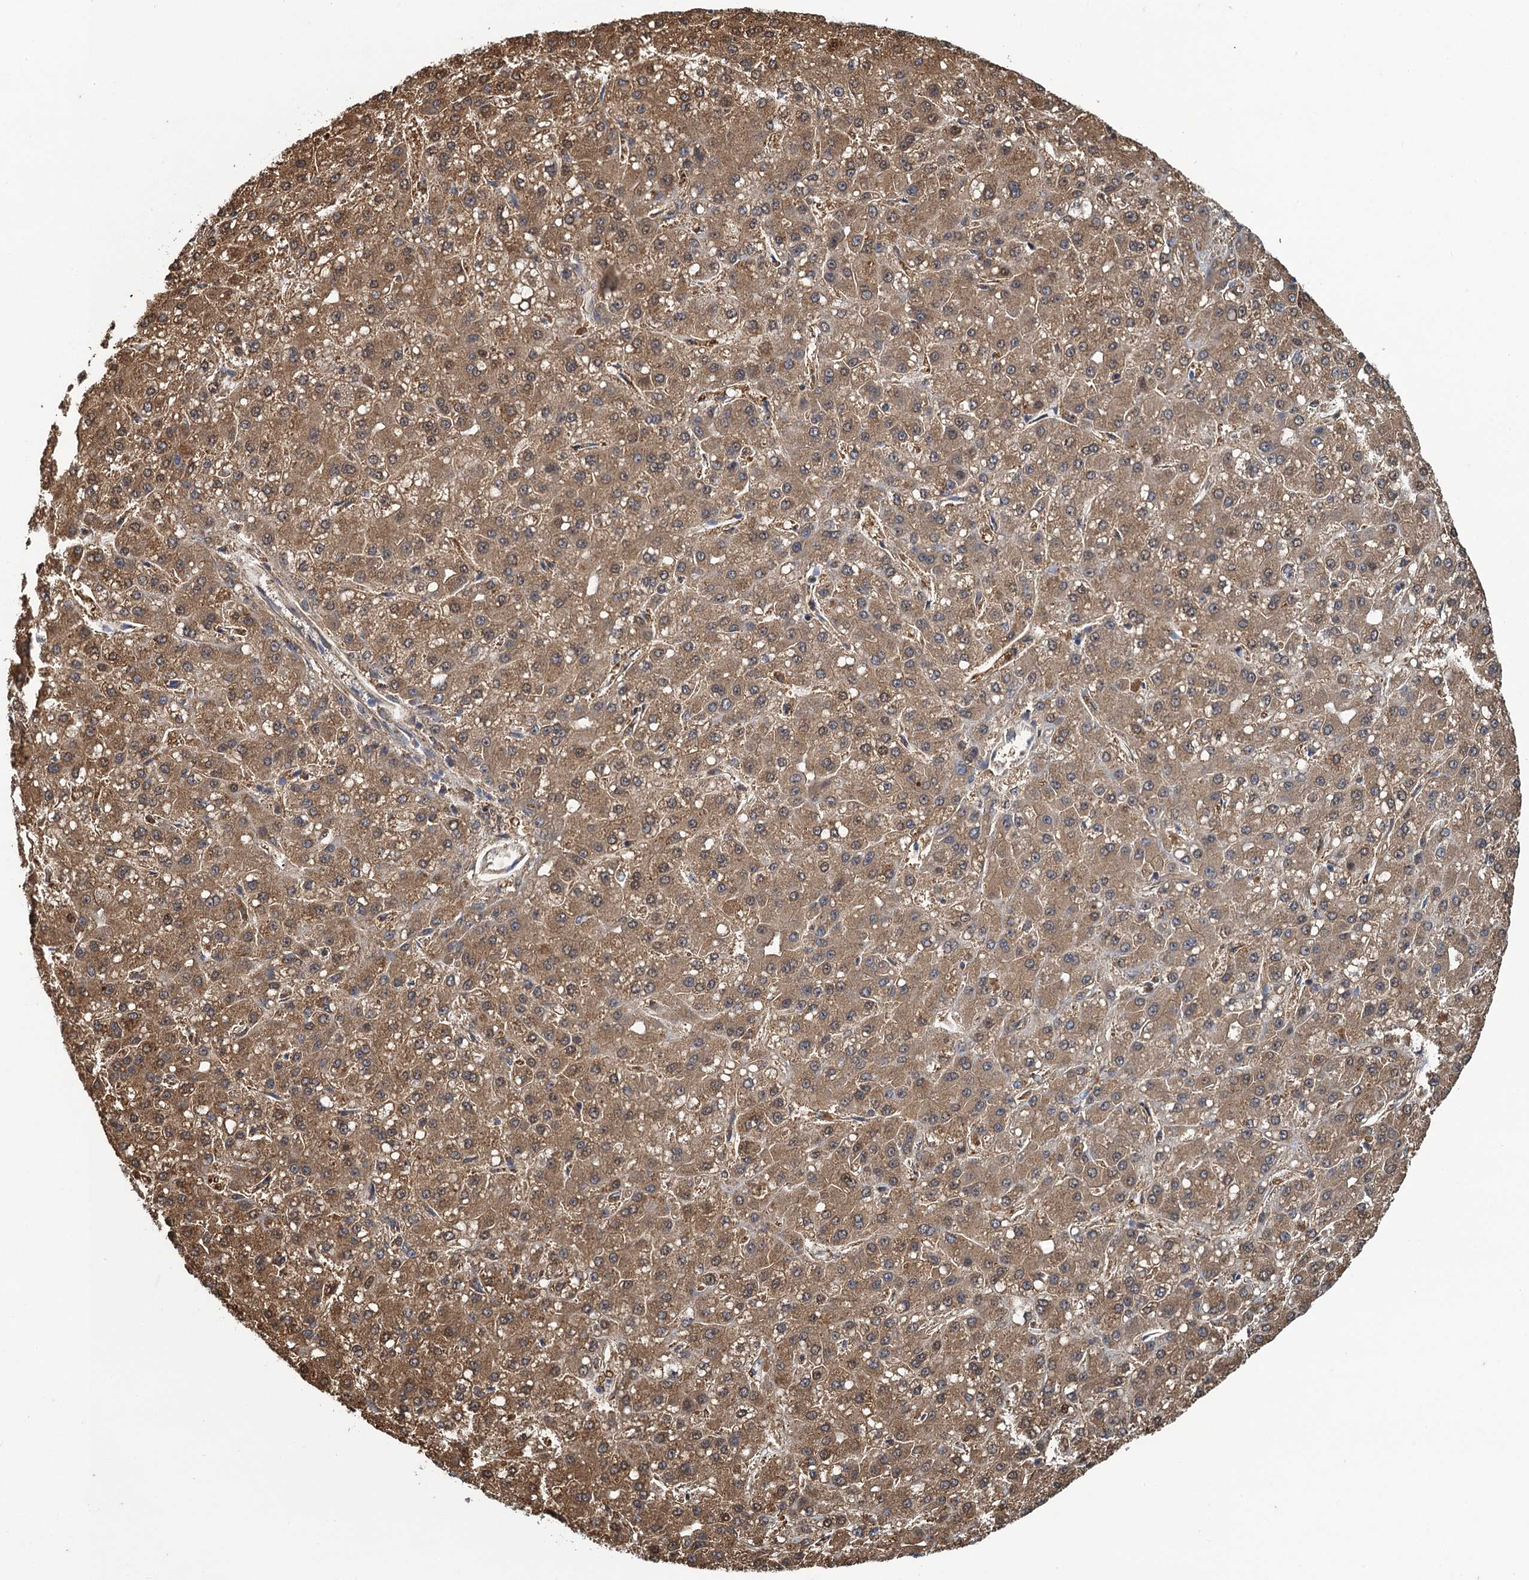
{"staining": {"intensity": "moderate", "quantity": ">75%", "location": "cytoplasmic/membranous"}, "tissue": "liver cancer", "cell_type": "Tumor cells", "image_type": "cancer", "snomed": [{"axis": "morphology", "description": "Carcinoma, Hepatocellular, NOS"}, {"axis": "topography", "description": "Liver"}], "caption": "Brown immunohistochemical staining in hepatocellular carcinoma (liver) exhibits moderate cytoplasmic/membranous expression in about >75% of tumor cells.", "gene": "NCKAP1L", "patient": {"sex": "male", "age": 67}}